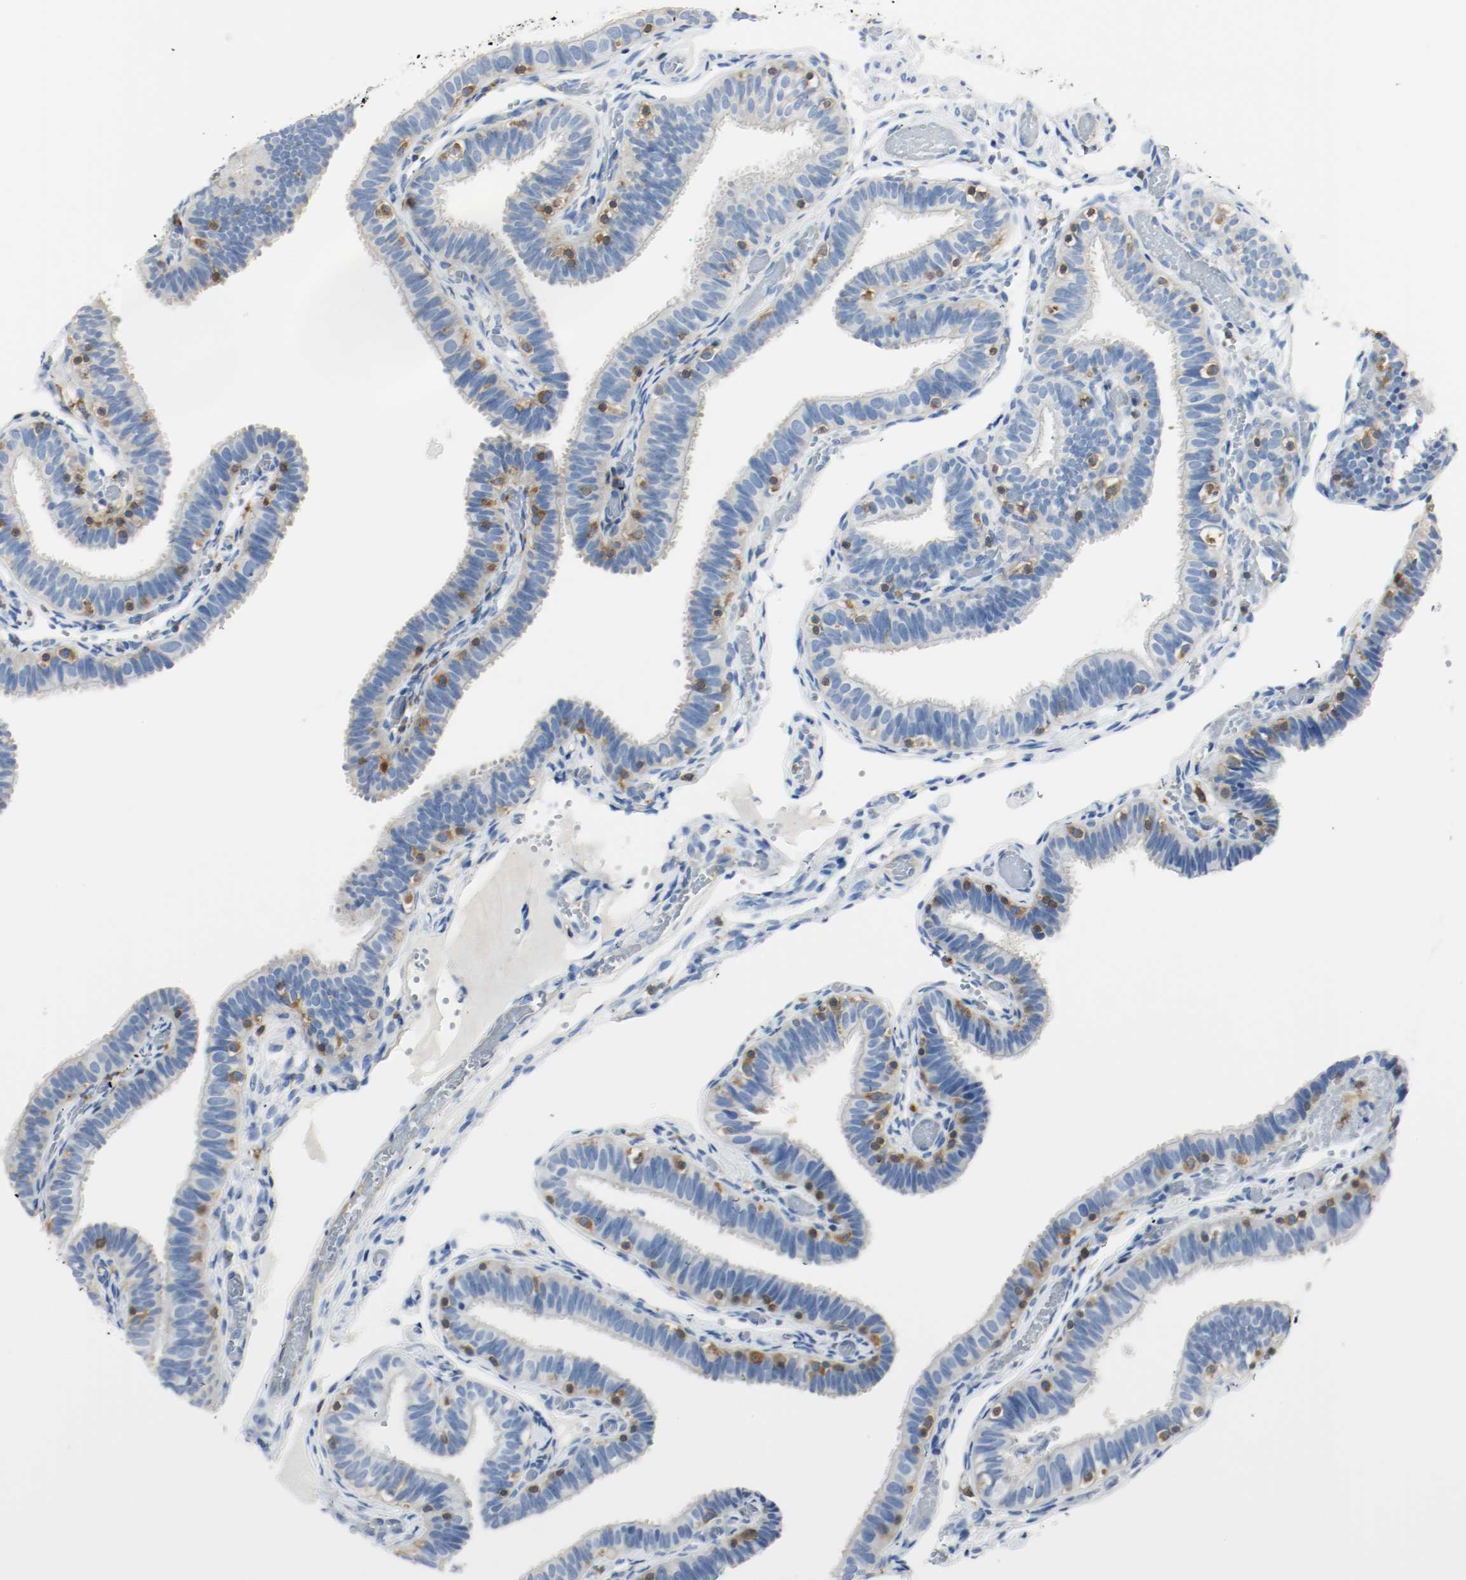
{"staining": {"intensity": "weak", "quantity": "25%-75%", "location": "cytoplasmic/membranous"}, "tissue": "fallopian tube", "cell_type": "Glandular cells", "image_type": "normal", "snomed": [{"axis": "morphology", "description": "Normal tissue, NOS"}, {"axis": "topography", "description": "Fallopian tube"}], "caption": "Immunohistochemistry (DAB (3,3'-diaminobenzidine)) staining of unremarkable fallopian tube demonstrates weak cytoplasmic/membranous protein staining in about 25%-75% of glandular cells.", "gene": "ARPC1B", "patient": {"sex": "female", "age": 46}}